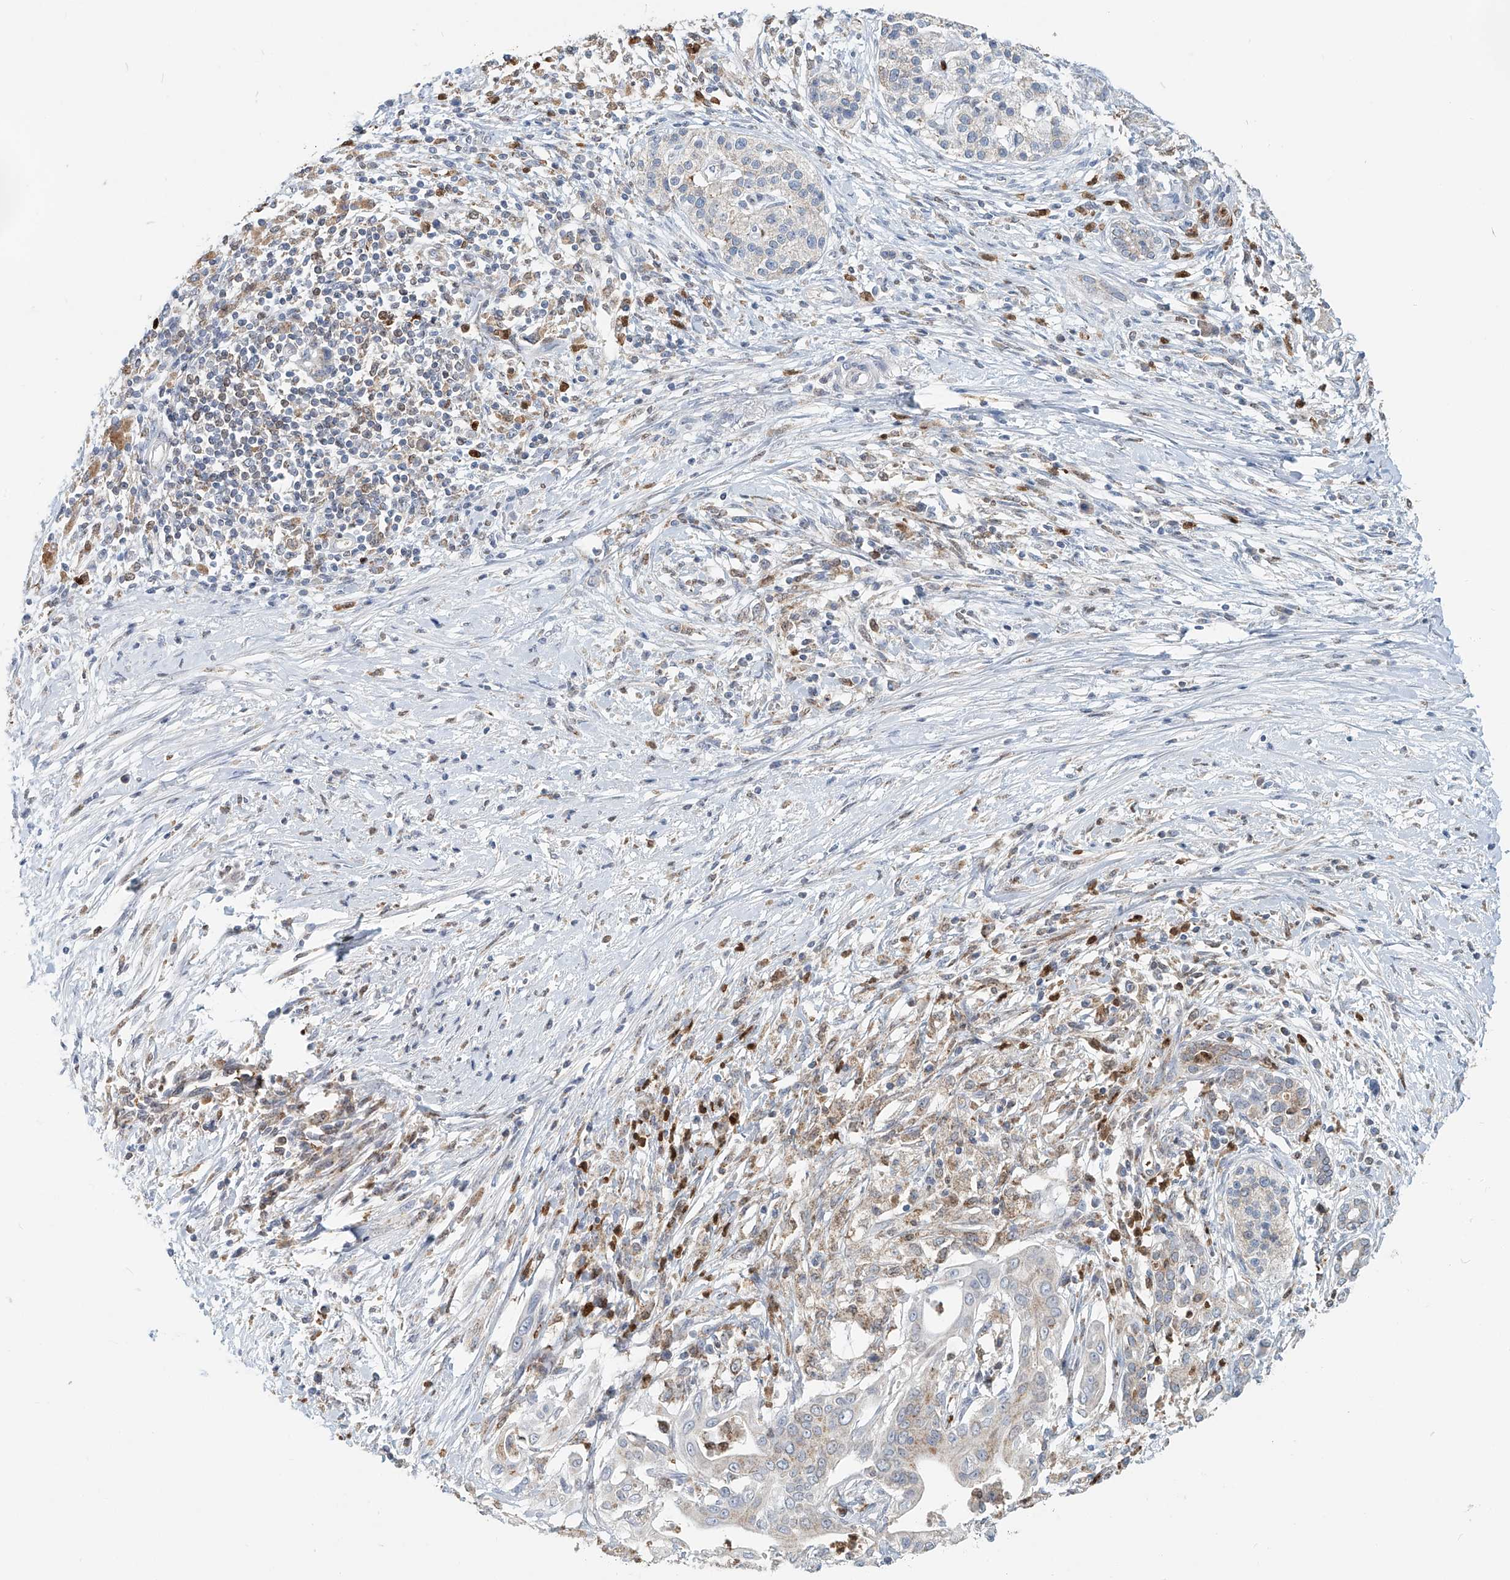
{"staining": {"intensity": "weak", "quantity": "25%-75%", "location": "cytoplasmic/membranous"}, "tissue": "pancreatic cancer", "cell_type": "Tumor cells", "image_type": "cancer", "snomed": [{"axis": "morphology", "description": "Adenocarcinoma, NOS"}, {"axis": "topography", "description": "Pancreas"}], "caption": "Weak cytoplasmic/membranous protein staining is seen in approximately 25%-75% of tumor cells in pancreatic cancer.", "gene": "PTPRA", "patient": {"sex": "male", "age": 58}}